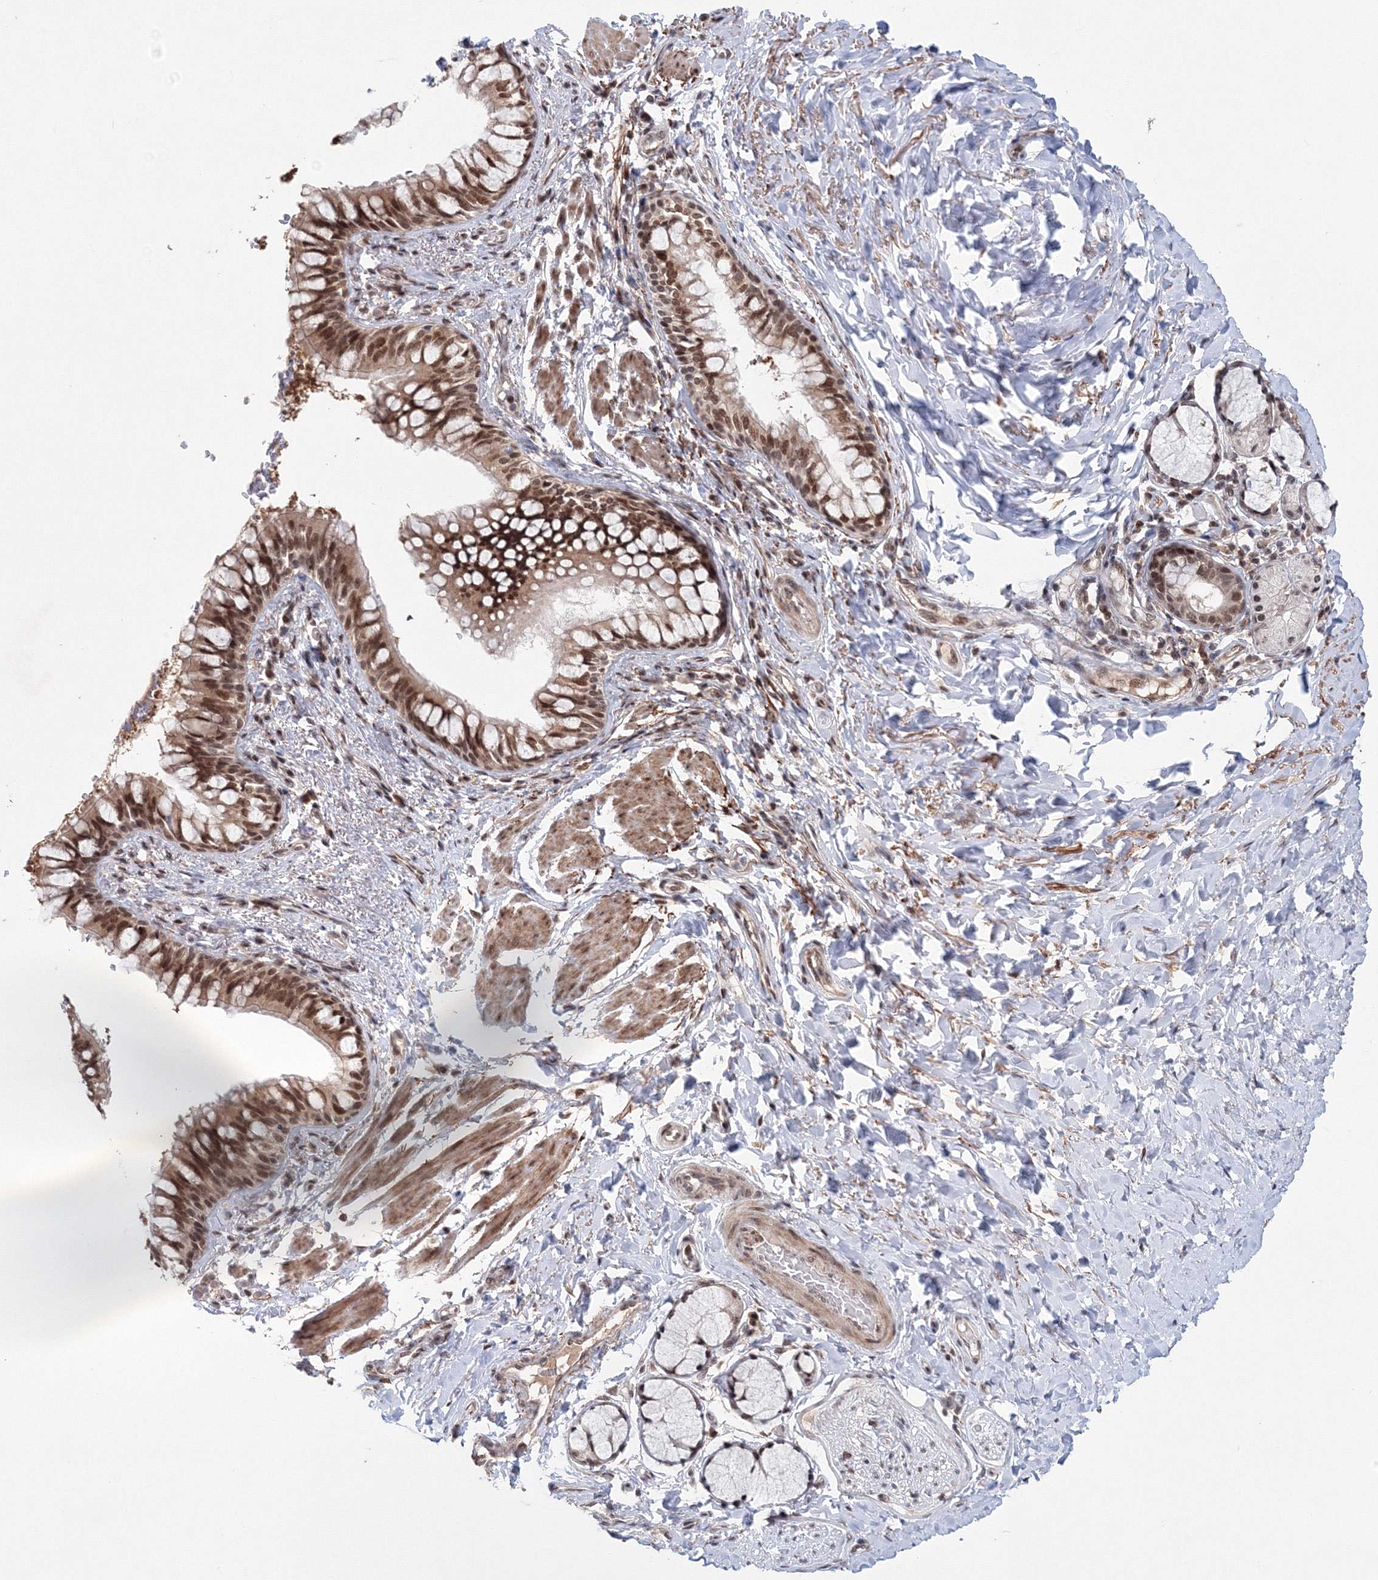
{"staining": {"intensity": "moderate", "quantity": ">75%", "location": "cytoplasmic/membranous,nuclear"}, "tissue": "bronchus", "cell_type": "Respiratory epithelial cells", "image_type": "normal", "snomed": [{"axis": "morphology", "description": "Normal tissue, NOS"}, {"axis": "topography", "description": "Cartilage tissue"}, {"axis": "topography", "description": "Bronchus"}], "caption": "The immunohistochemical stain shows moderate cytoplasmic/membranous,nuclear expression in respiratory epithelial cells of benign bronchus.", "gene": "NOA1", "patient": {"sex": "female", "age": 36}}